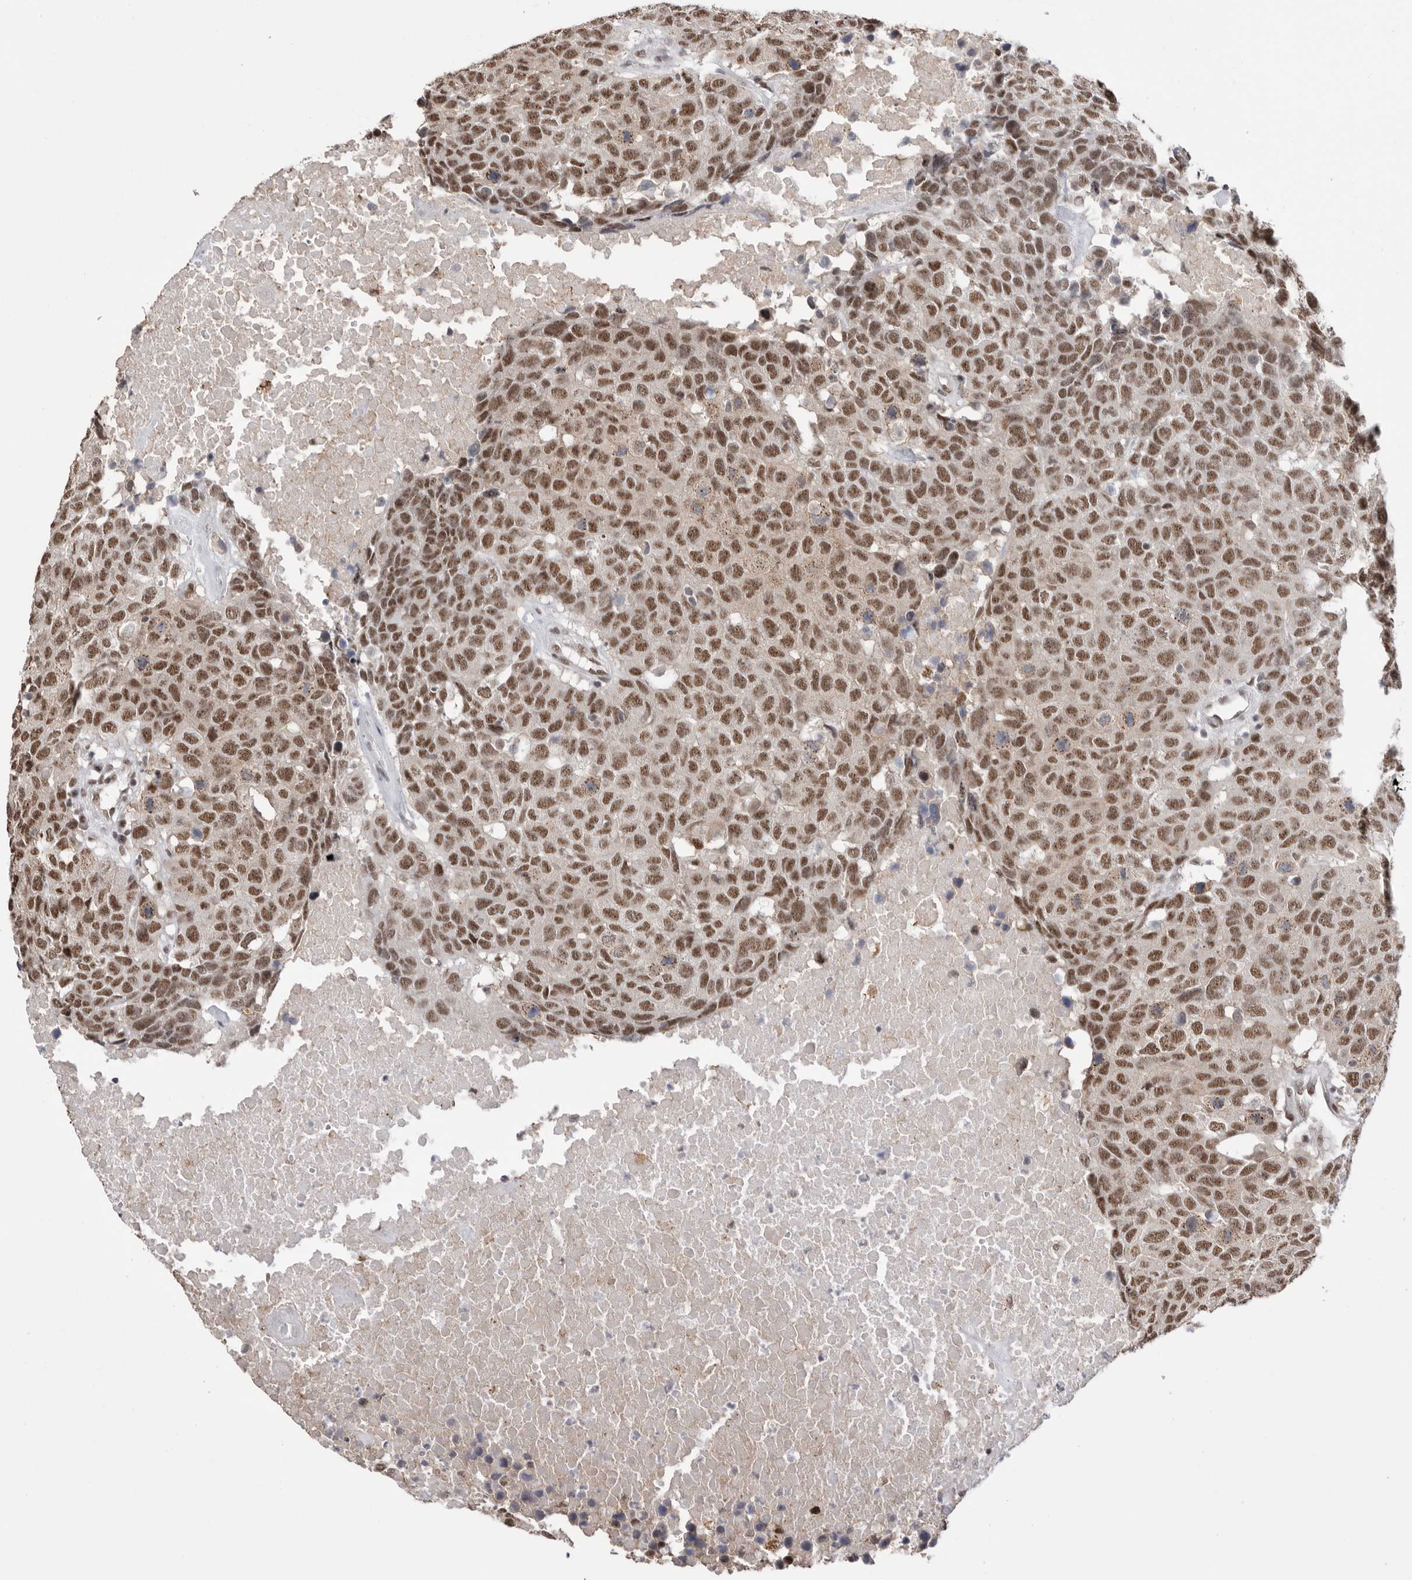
{"staining": {"intensity": "moderate", "quantity": ">75%", "location": "nuclear"}, "tissue": "head and neck cancer", "cell_type": "Tumor cells", "image_type": "cancer", "snomed": [{"axis": "morphology", "description": "Squamous cell carcinoma, NOS"}, {"axis": "topography", "description": "Head-Neck"}], "caption": "Immunohistochemistry (IHC) micrograph of human head and neck cancer (squamous cell carcinoma) stained for a protein (brown), which reveals medium levels of moderate nuclear expression in about >75% of tumor cells.", "gene": "BCLAF3", "patient": {"sex": "male", "age": 66}}